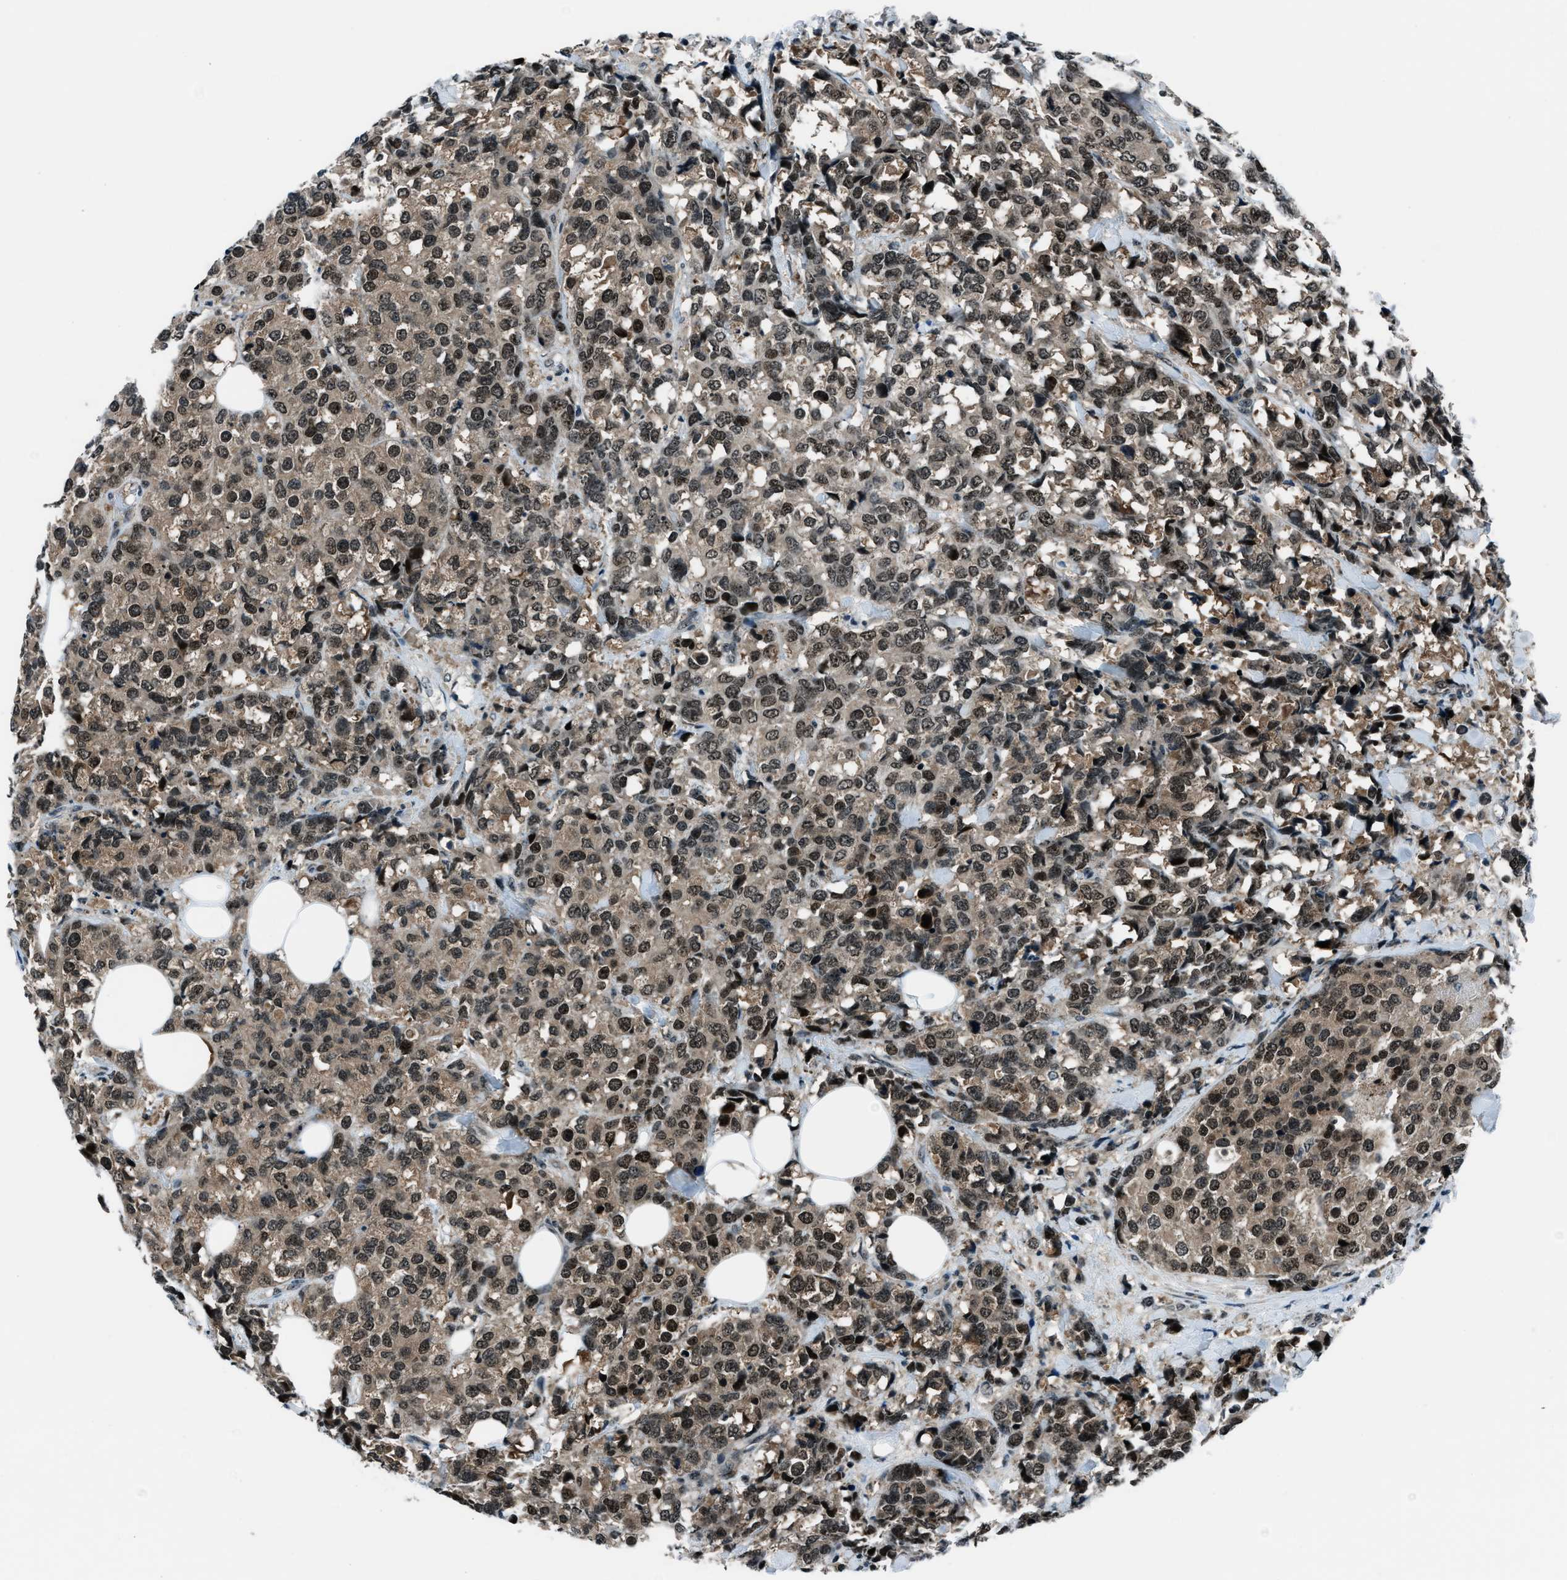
{"staining": {"intensity": "moderate", "quantity": ">75%", "location": "cytoplasmic/membranous,nuclear"}, "tissue": "breast cancer", "cell_type": "Tumor cells", "image_type": "cancer", "snomed": [{"axis": "morphology", "description": "Lobular carcinoma"}, {"axis": "topography", "description": "Breast"}], "caption": "High-magnification brightfield microscopy of breast cancer stained with DAB (brown) and counterstained with hematoxylin (blue). tumor cells exhibit moderate cytoplasmic/membranous and nuclear positivity is identified in about>75% of cells. The staining was performed using DAB (3,3'-diaminobenzidine) to visualize the protein expression in brown, while the nuclei were stained in blue with hematoxylin (Magnification: 20x).", "gene": "ACTL9", "patient": {"sex": "female", "age": 59}}